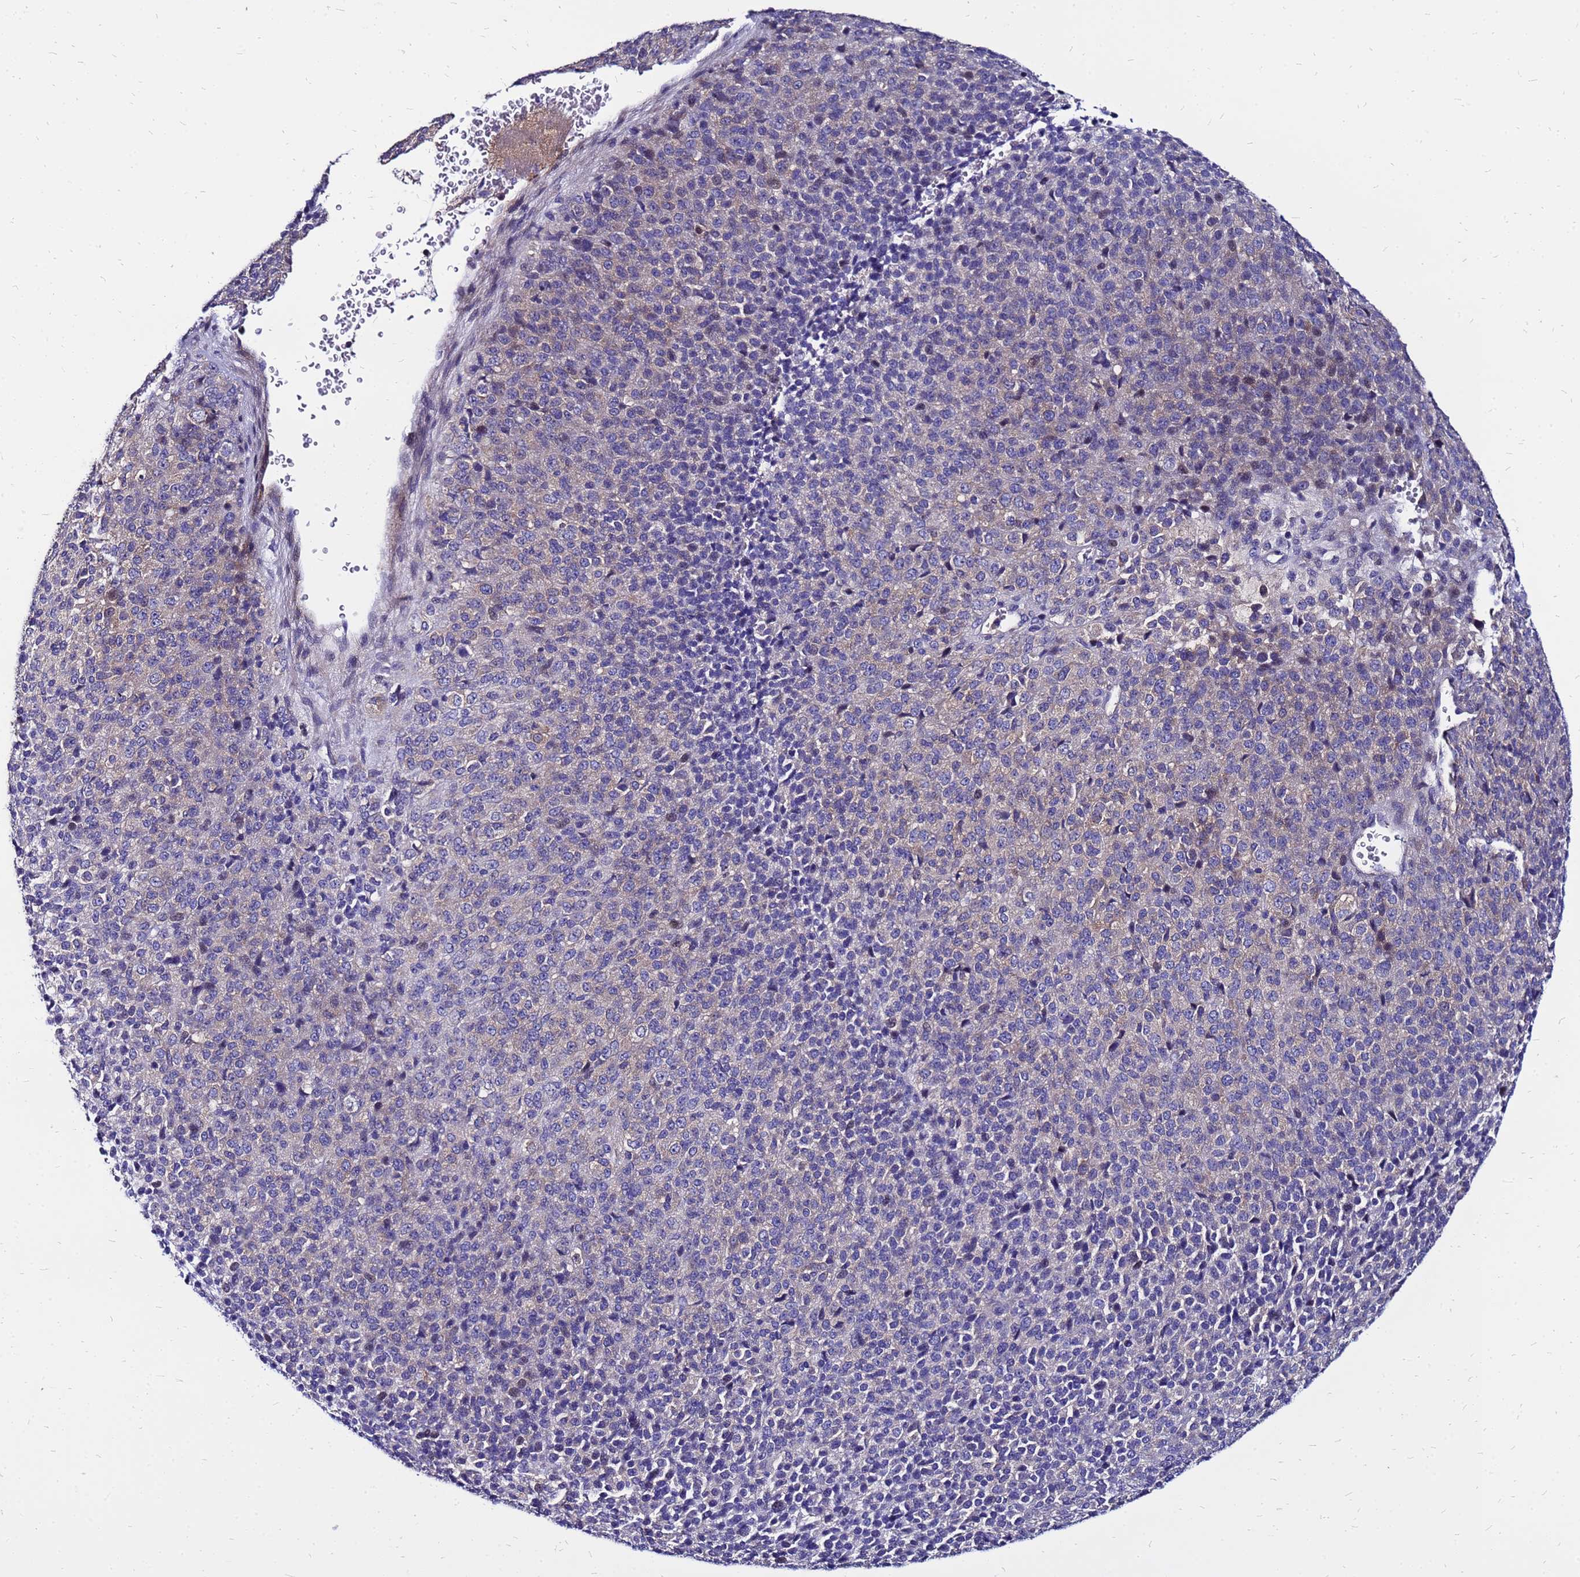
{"staining": {"intensity": "weak", "quantity": "<25%", "location": "cytoplasmic/membranous"}, "tissue": "melanoma", "cell_type": "Tumor cells", "image_type": "cancer", "snomed": [{"axis": "morphology", "description": "Malignant melanoma, Metastatic site"}, {"axis": "topography", "description": "Brain"}], "caption": "IHC of malignant melanoma (metastatic site) shows no staining in tumor cells. (DAB immunohistochemistry visualized using brightfield microscopy, high magnification).", "gene": "ARHGEF5", "patient": {"sex": "female", "age": 56}}